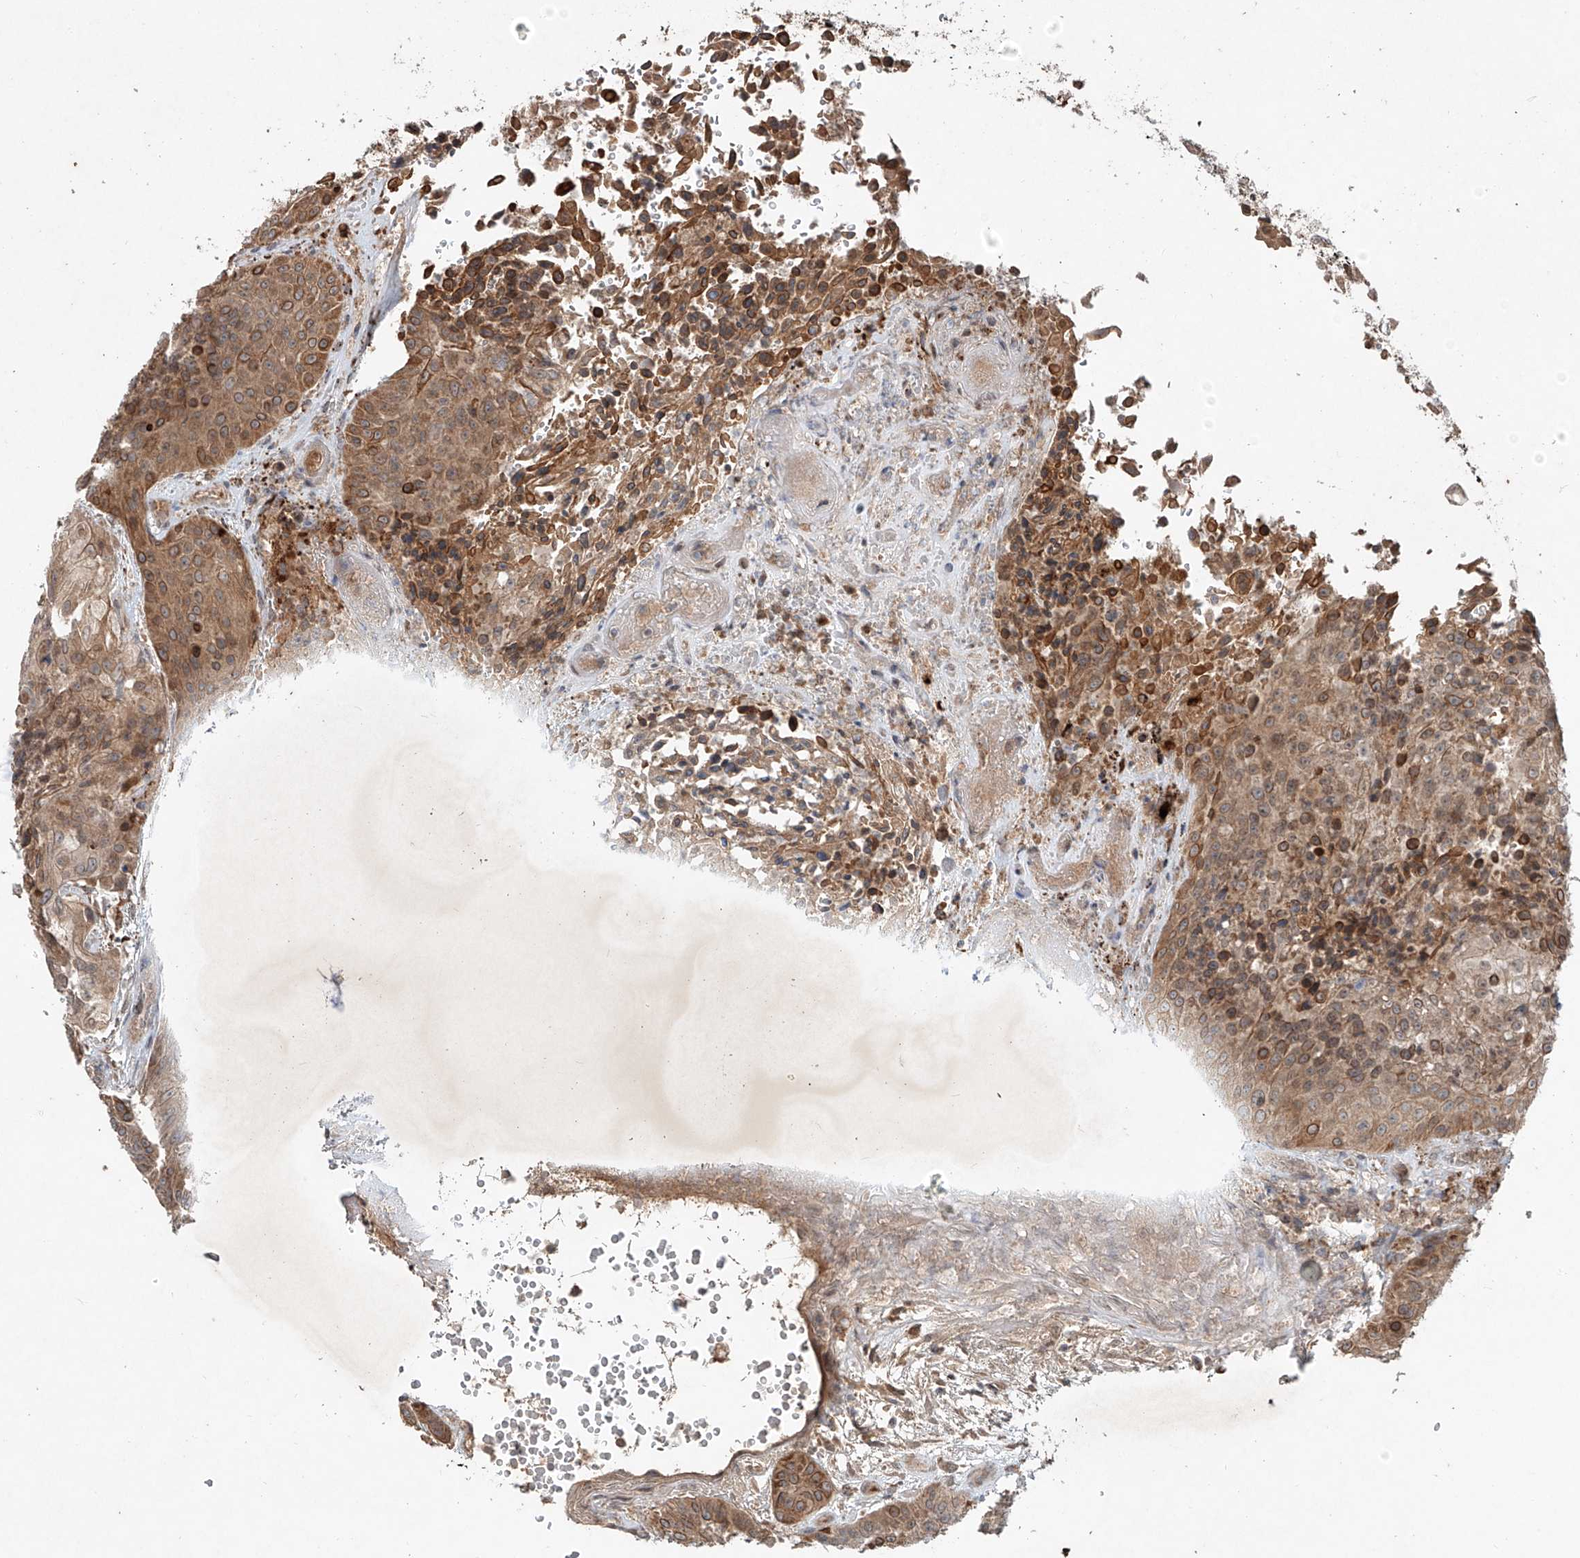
{"staining": {"intensity": "moderate", "quantity": ">75%", "location": "cytoplasmic/membranous"}, "tissue": "urothelial cancer", "cell_type": "Tumor cells", "image_type": "cancer", "snomed": [{"axis": "morphology", "description": "Urothelial carcinoma, High grade"}, {"axis": "topography", "description": "Urinary bladder"}], "caption": "This photomicrograph shows immunohistochemistry (IHC) staining of human high-grade urothelial carcinoma, with medium moderate cytoplasmic/membranous positivity in about >75% of tumor cells.", "gene": "IER5", "patient": {"sex": "female", "age": 63}}